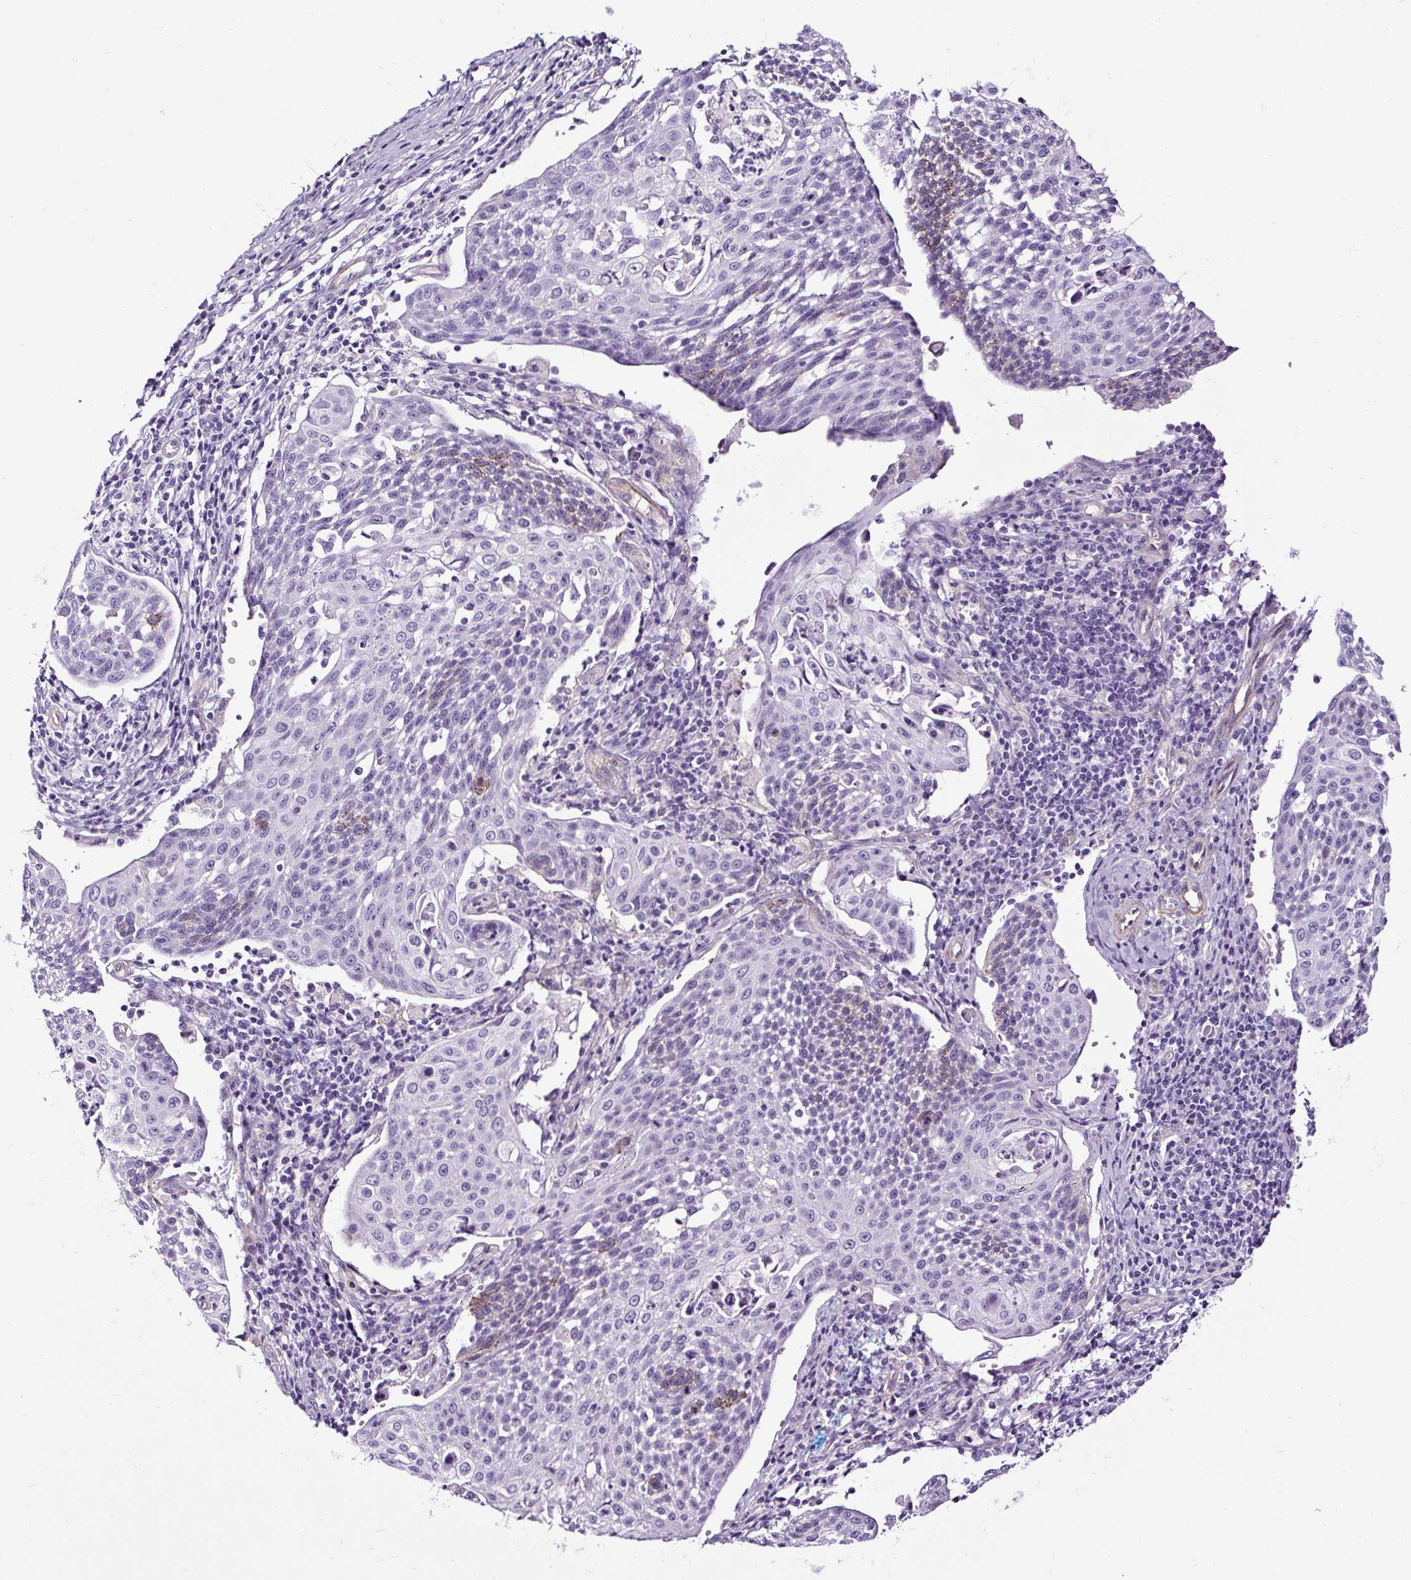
{"staining": {"intensity": "moderate", "quantity": "<25%", "location": "cytoplasmic/membranous"}, "tissue": "cervical cancer", "cell_type": "Tumor cells", "image_type": "cancer", "snomed": [{"axis": "morphology", "description": "Squamous cell carcinoma, NOS"}, {"axis": "topography", "description": "Cervix"}], "caption": "Immunohistochemical staining of squamous cell carcinoma (cervical) exhibits moderate cytoplasmic/membranous protein staining in approximately <25% of tumor cells.", "gene": "SLC7A8", "patient": {"sex": "female", "age": 34}}